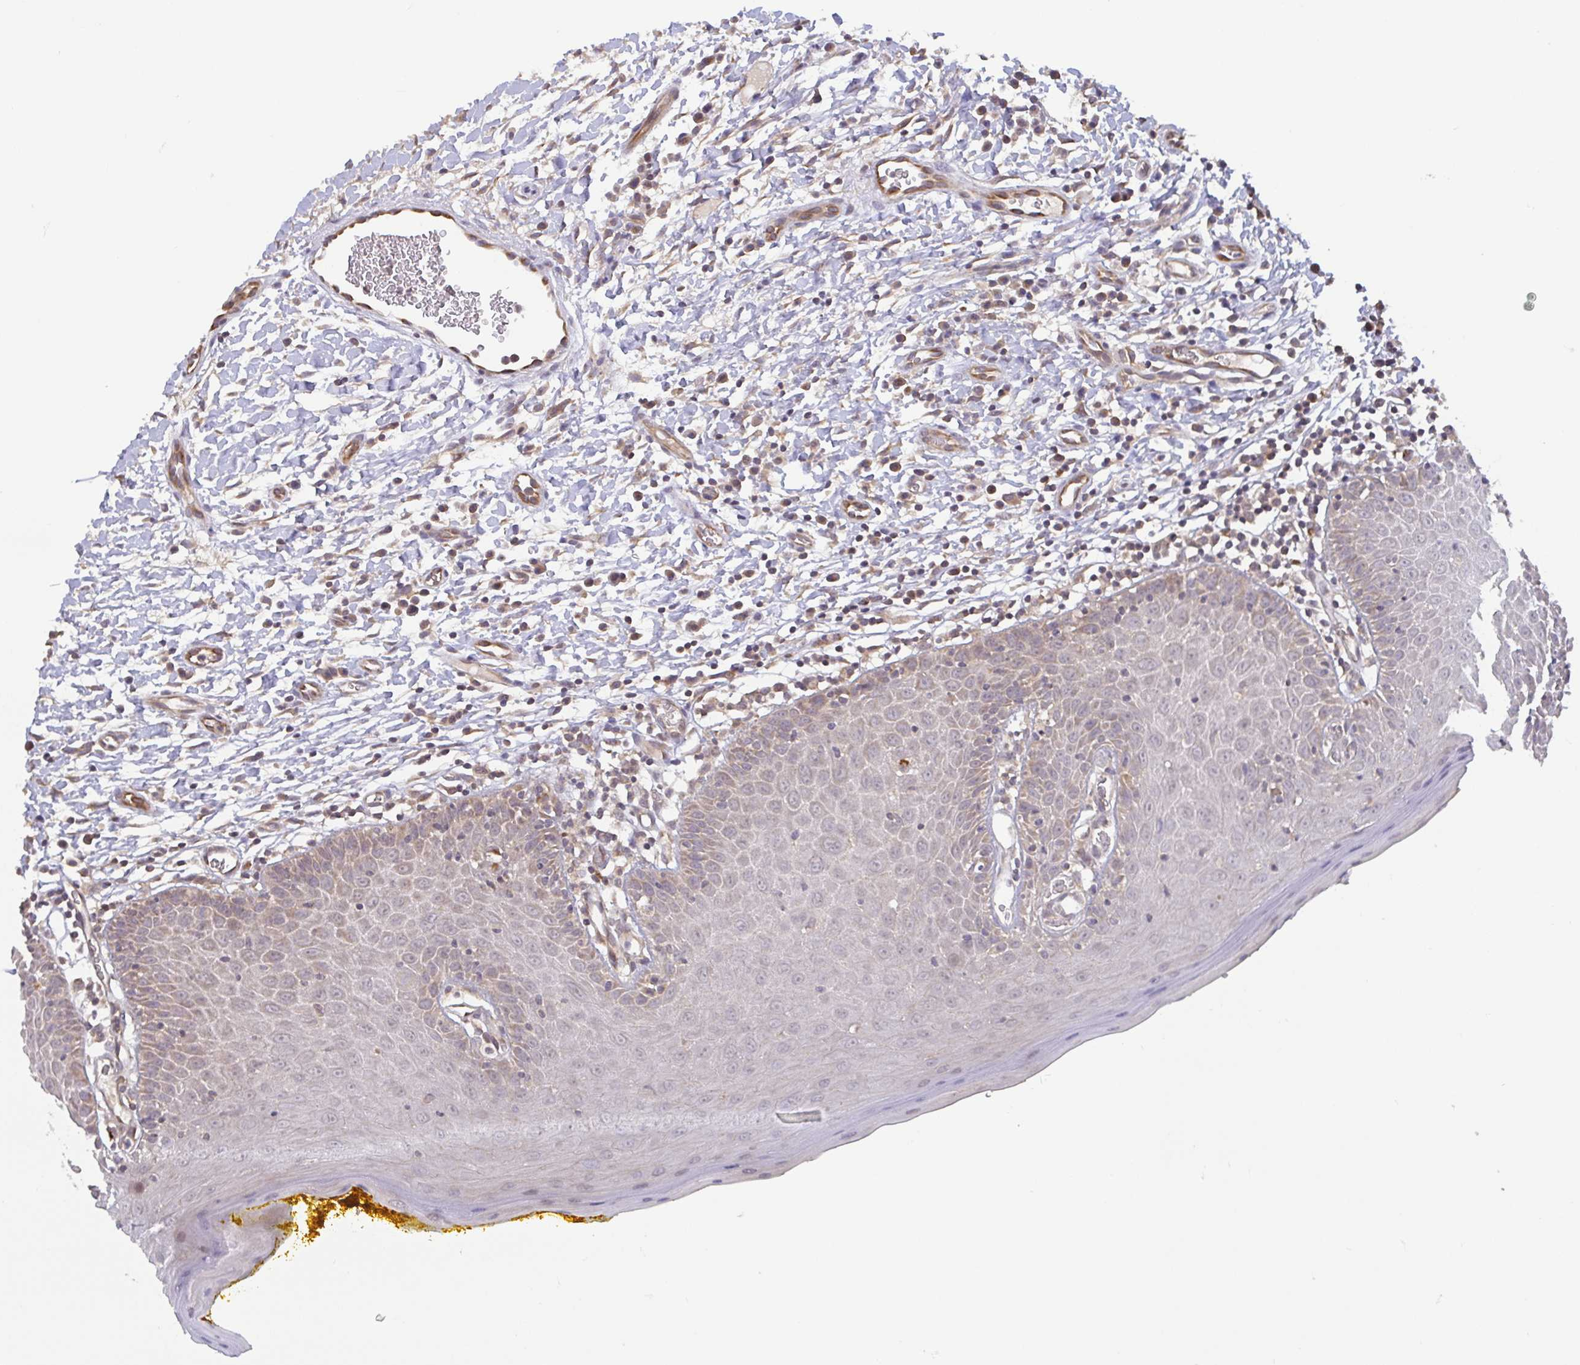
{"staining": {"intensity": "weak", "quantity": "25%-75%", "location": "cytoplasmic/membranous"}, "tissue": "oral mucosa", "cell_type": "Squamous epithelial cells", "image_type": "normal", "snomed": [{"axis": "morphology", "description": "Normal tissue, NOS"}, {"axis": "topography", "description": "Oral tissue"}, {"axis": "topography", "description": "Tounge, NOS"}], "caption": "This micrograph shows immunohistochemistry staining of benign oral mucosa, with low weak cytoplasmic/membranous staining in approximately 25%-75% of squamous epithelial cells.", "gene": "OSBPL7", "patient": {"sex": "female", "age": 58}}